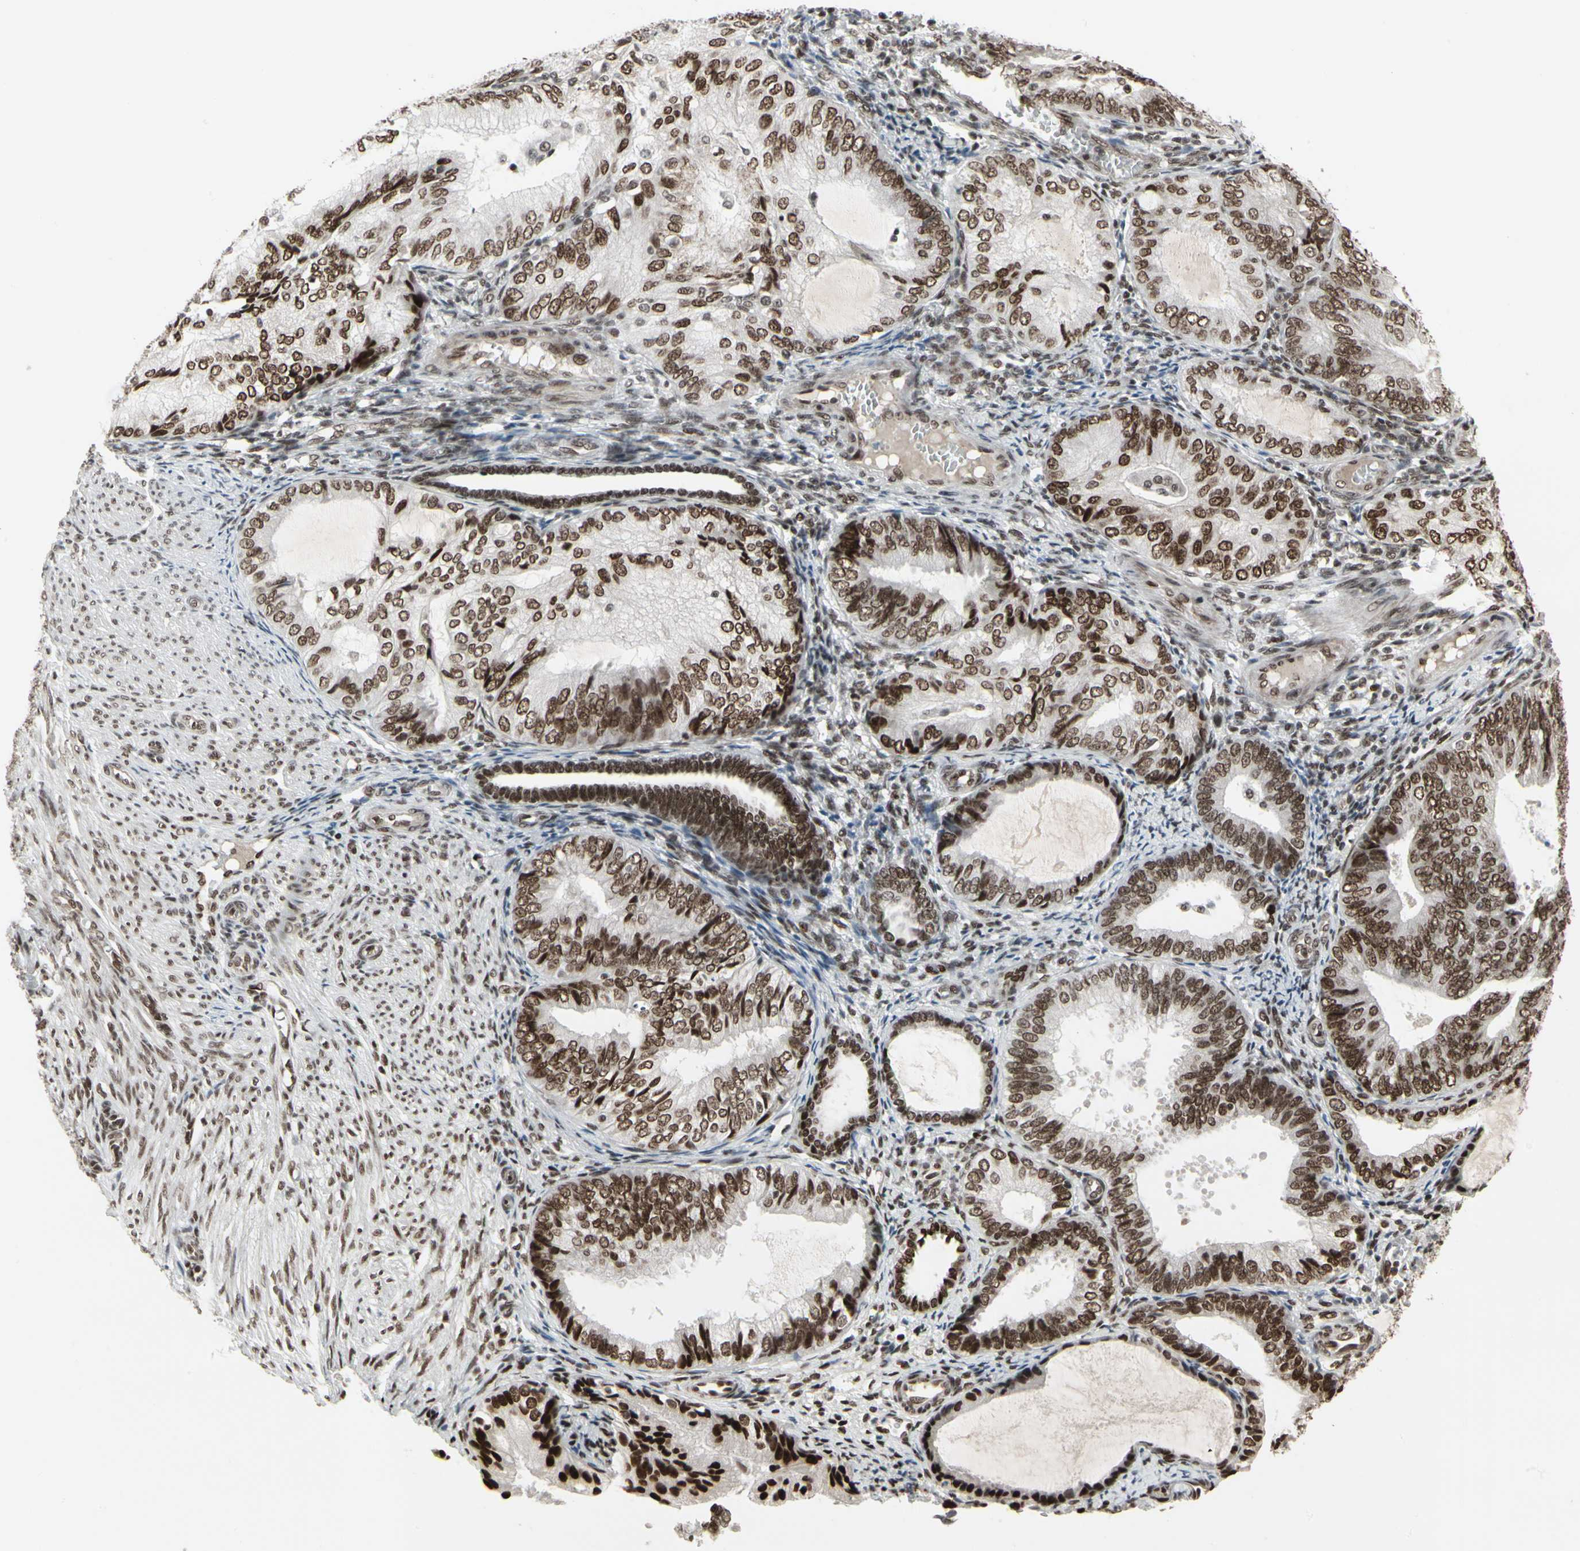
{"staining": {"intensity": "strong", "quantity": ">75%", "location": "nuclear"}, "tissue": "endometrial cancer", "cell_type": "Tumor cells", "image_type": "cancer", "snomed": [{"axis": "morphology", "description": "Adenocarcinoma, NOS"}, {"axis": "topography", "description": "Endometrium"}], "caption": "The immunohistochemical stain shows strong nuclear expression in tumor cells of endometrial adenocarcinoma tissue. (Brightfield microscopy of DAB IHC at high magnification).", "gene": "HMG20A", "patient": {"sex": "female", "age": 81}}